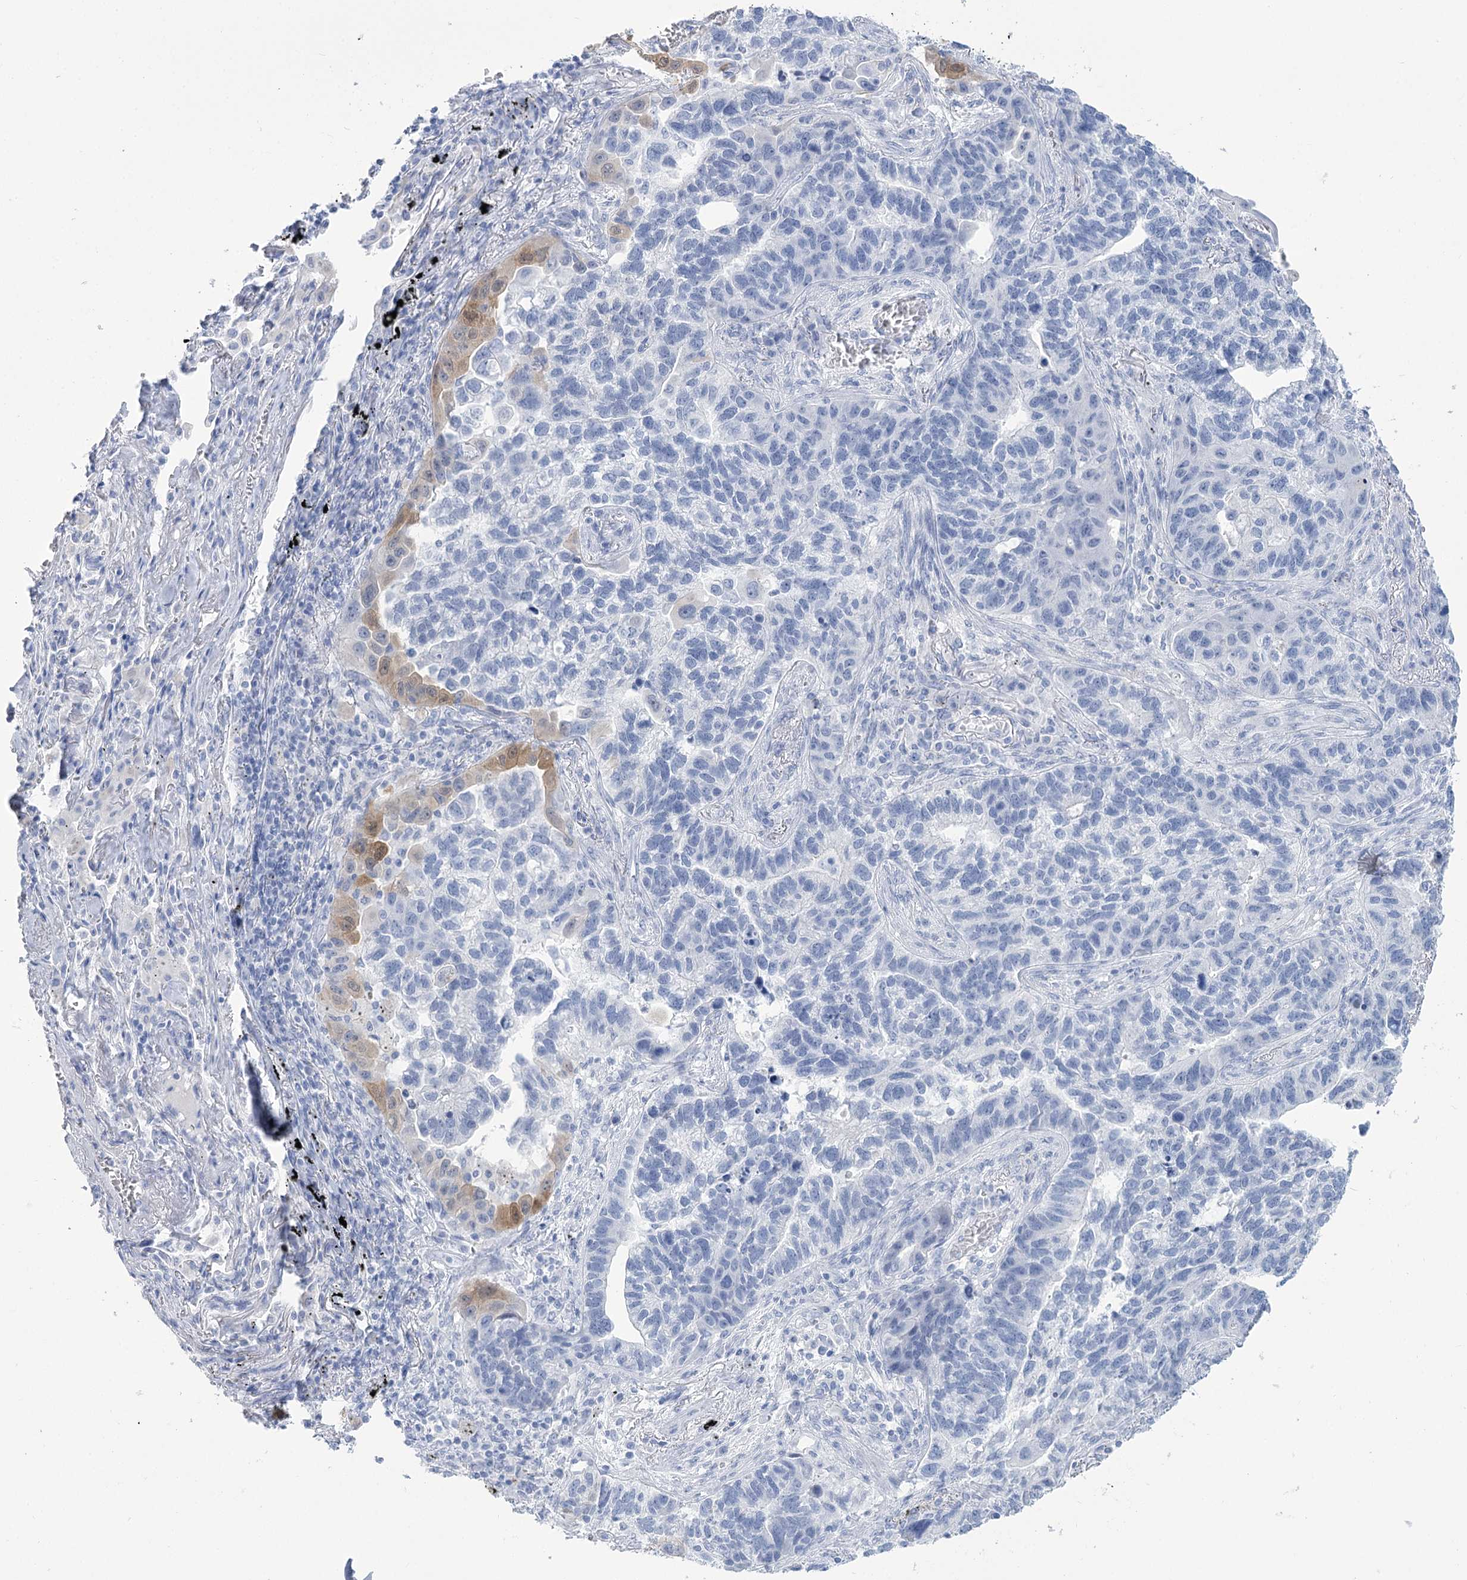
{"staining": {"intensity": "weak", "quantity": "<25%", "location": "cytoplasmic/membranous"}, "tissue": "lung cancer", "cell_type": "Tumor cells", "image_type": "cancer", "snomed": [{"axis": "morphology", "description": "Adenocarcinoma, NOS"}, {"axis": "topography", "description": "Lung"}], "caption": "Lung cancer (adenocarcinoma) stained for a protein using immunohistochemistry reveals no staining tumor cells.", "gene": "PBLD", "patient": {"sex": "male", "age": 67}}